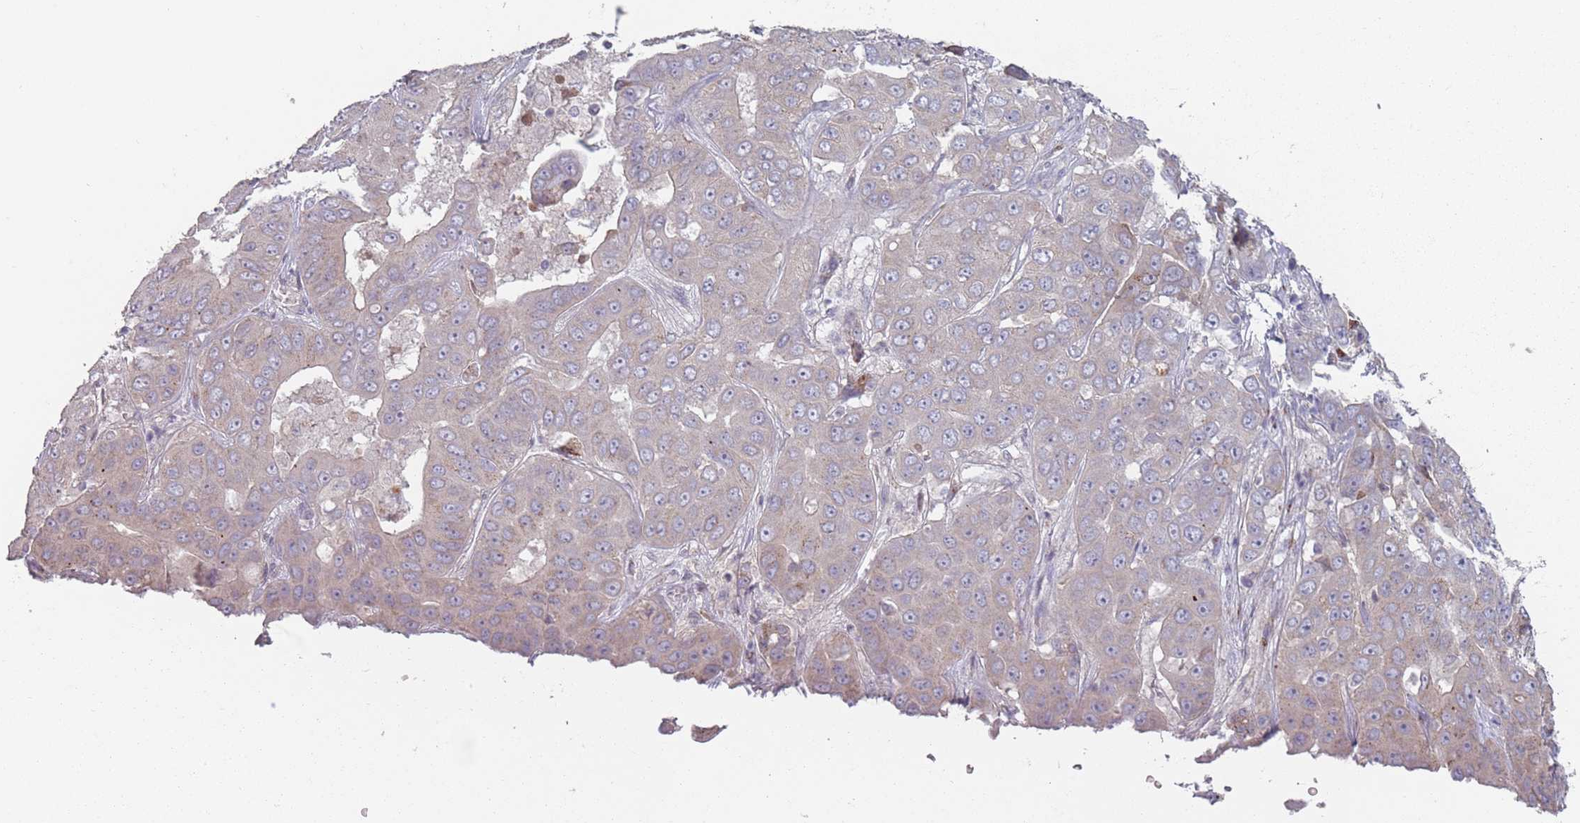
{"staining": {"intensity": "weak", "quantity": "<25%", "location": "cytoplasmic/membranous"}, "tissue": "liver cancer", "cell_type": "Tumor cells", "image_type": "cancer", "snomed": [{"axis": "morphology", "description": "Cholangiocarcinoma"}, {"axis": "topography", "description": "Liver"}], "caption": "An IHC photomicrograph of cholangiocarcinoma (liver) is shown. There is no staining in tumor cells of cholangiocarcinoma (liver). (Stains: DAB immunohistochemistry with hematoxylin counter stain, Microscopy: brightfield microscopy at high magnification).", "gene": "AKAIN1", "patient": {"sex": "female", "age": 52}}